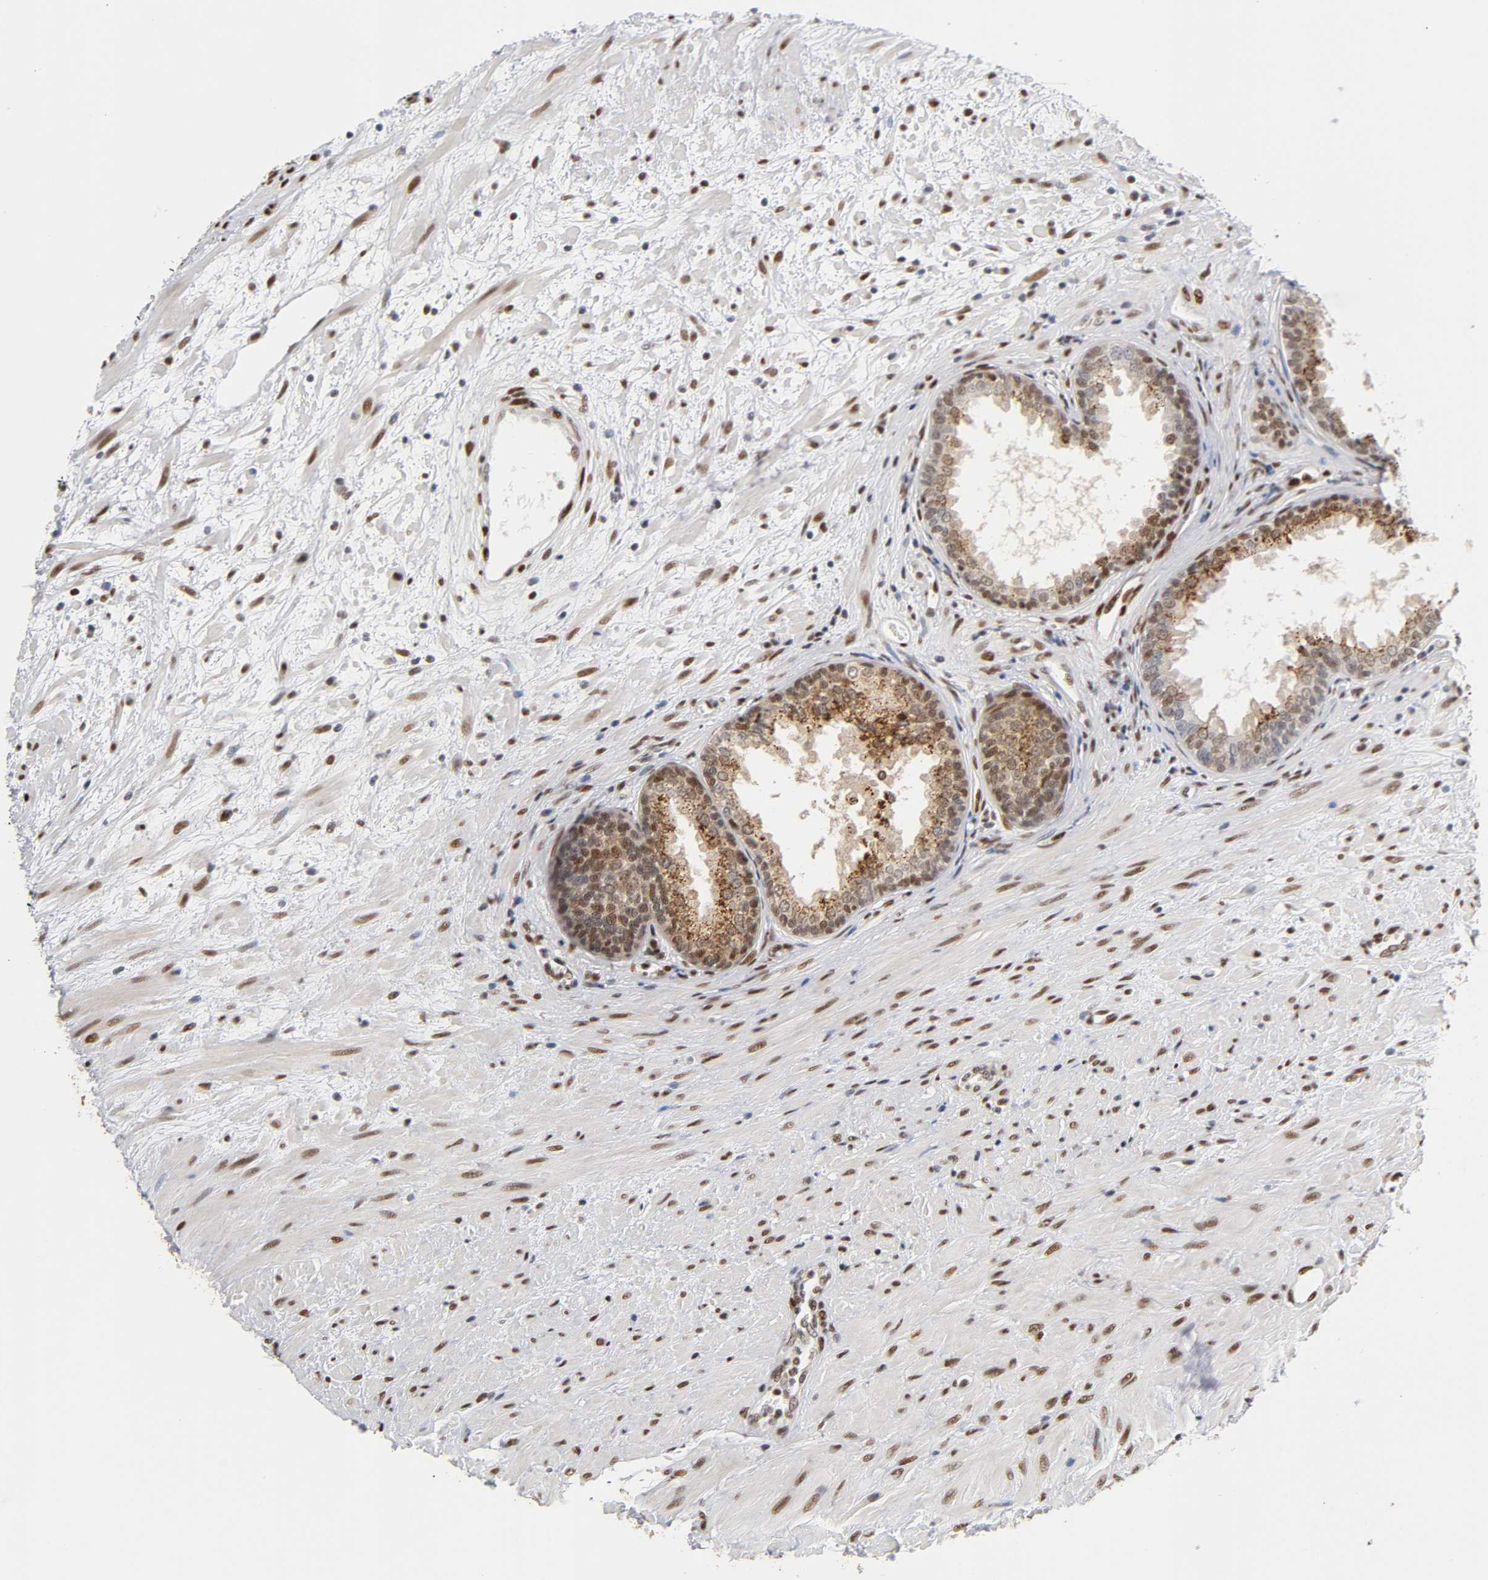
{"staining": {"intensity": "moderate", "quantity": "25%-75%", "location": "cytoplasmic/membranous,nuclear"}, "tissue": "prostate", "cell_type": "Glandular cells", "image_type": "normal", "snomed": [{"axis": "morphology", "description": "Normal tissue, NOS"}, {"axis": "topography", "description": "Prostate"}], "caption": "Immunohistochemistry of unremarkable prostate demonstrates medium levels of moderate cytoplasmic/membranous,nuclear staining in approximately 25%-75% of glandular cells. (DAB = brown stain, brightfield microscopy at high magnification).", "gene": "NR3C1", "patient": {"sex": "male", "age": 76}}